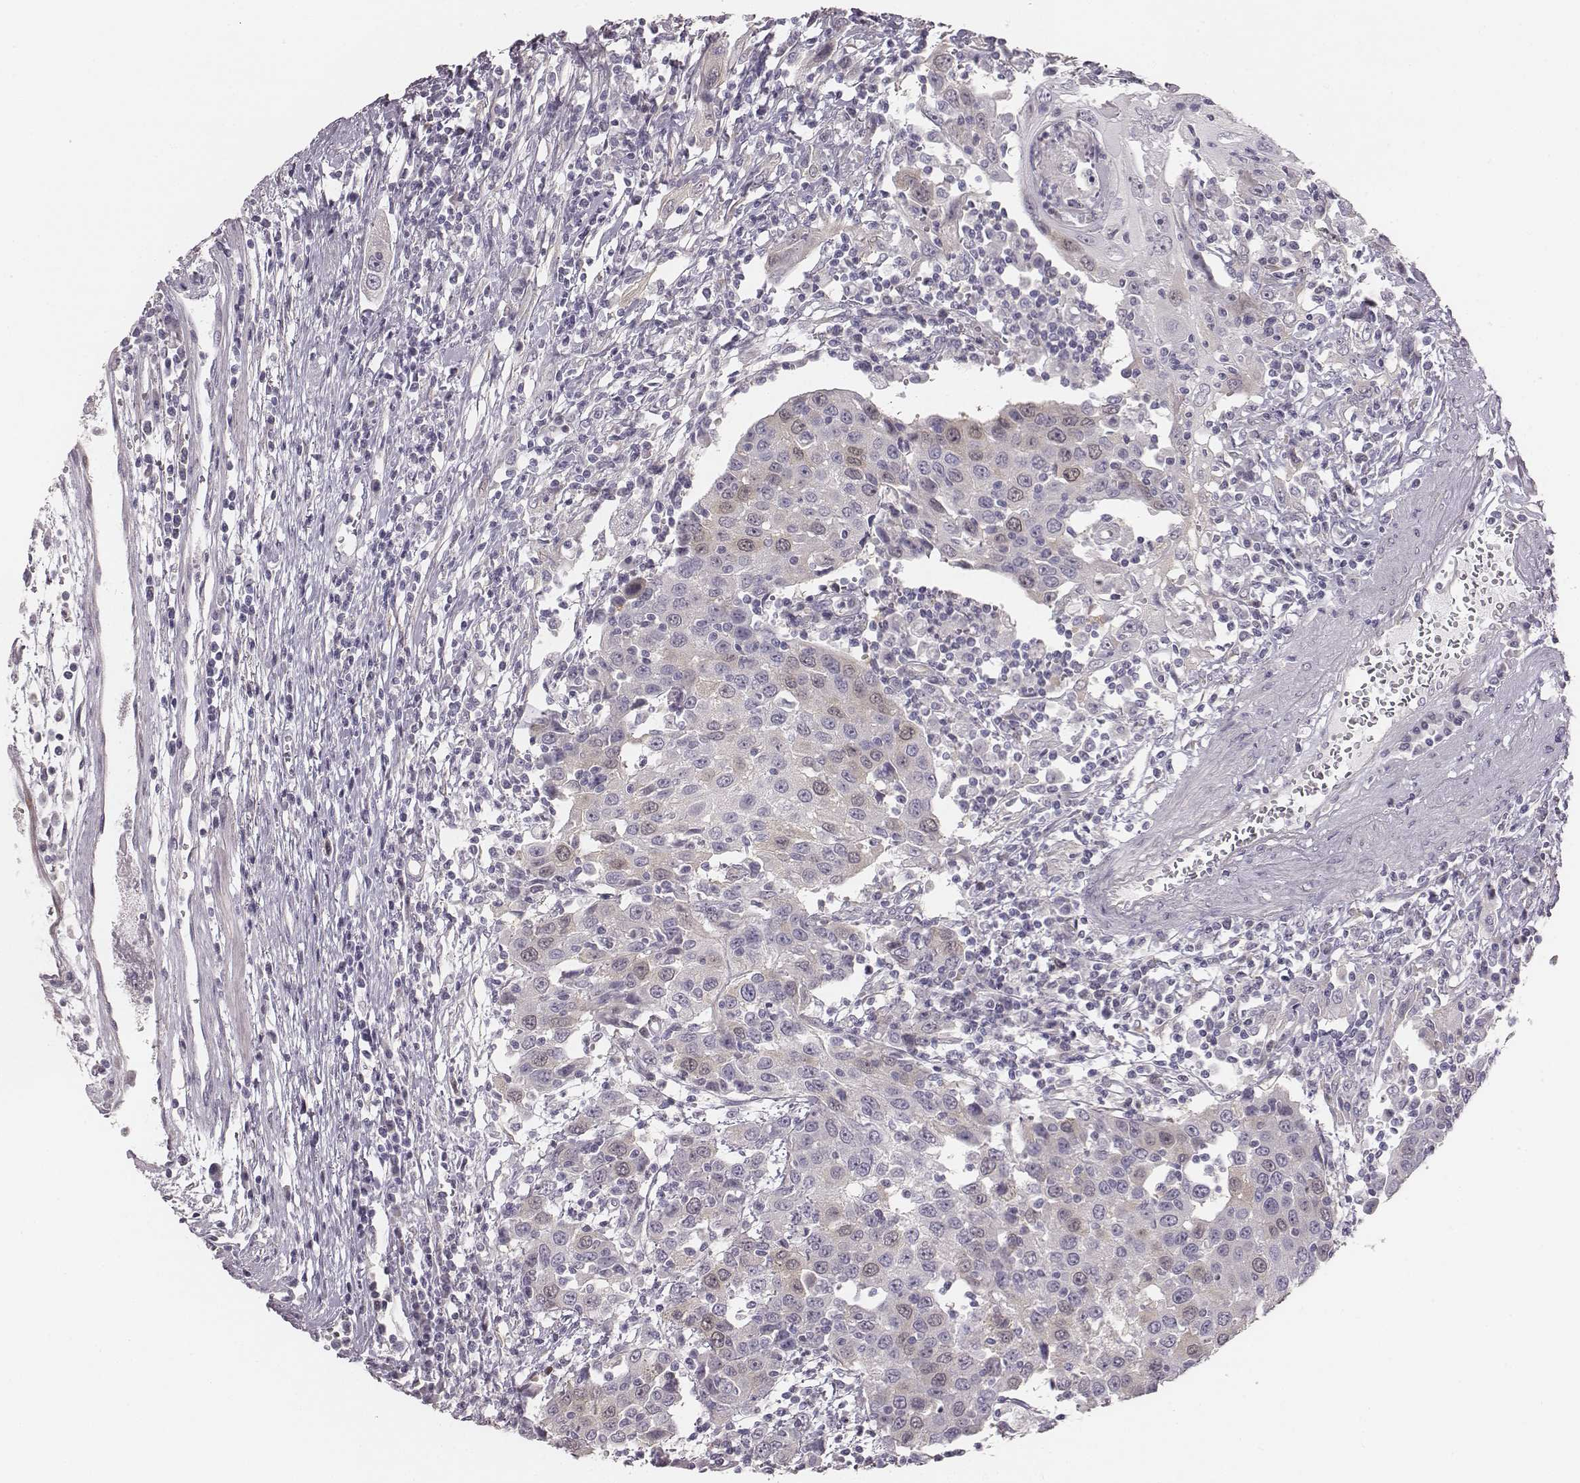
{"staining": {"intensity": "negative", "quantity": "none", "location": "none"}, "tissue": "urothelial cancer", "cell_type": "Tumor cells", "image_type": "cancer", "snomed": [{"axis": "morphology", "description": "Urothelial carcinoma, High grade"}, {"axis": "topography", "description": "Urinary bladder"}], "caption": "Tumor cells show no significant positivity in urothelial cancer. Brightfield microscopy of immunohistochemistry stained with DAB (3,3'-diaminobenzidine) (brown) and hematoxylin (blue), captured at high magnification.", "gene": "PBK", "patient": {"sex": "female", "age": 85}}